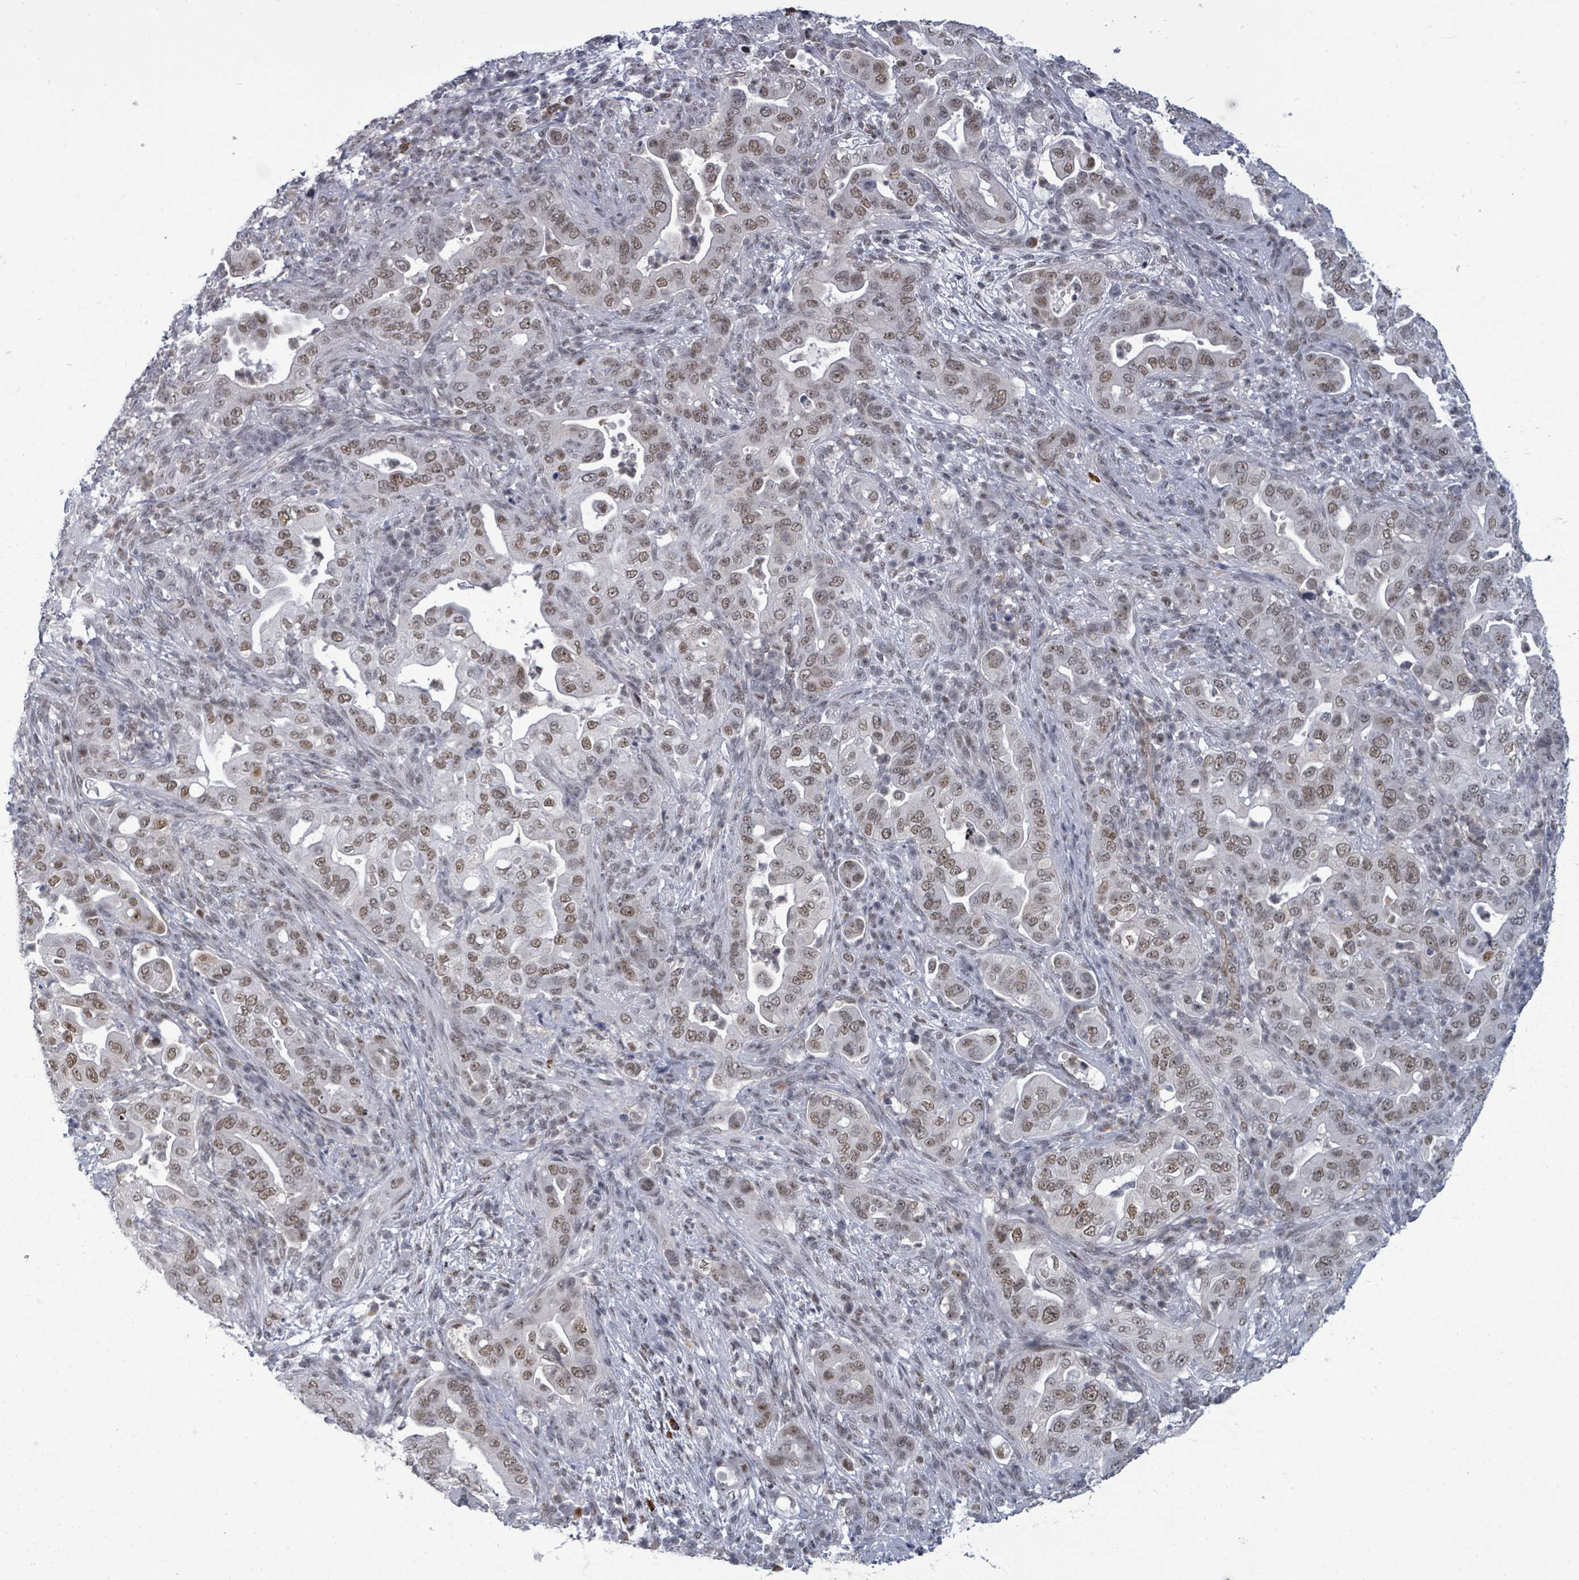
{"staining": {"intensity": "moderate", "quantity": ">75%", "location": "nuclear"}, "tissue": "pancreatic cancer", "cell_type": "Tumor cells", "image_type": "cancer", "snomed": [{"axis": "morphology", "description": "Adenocarcinoma, NOS"}, {"axis": "topography", "description": "Pancreas"}], "caption": "Human pancreatic cancer (adenocarcinoma) stained with a brown dye exhibits moderate nuclear positive staining in approximately >75% of tumor cells.", "gene": "ERCC5", "patient": {"sex": "female", "age": 63}}